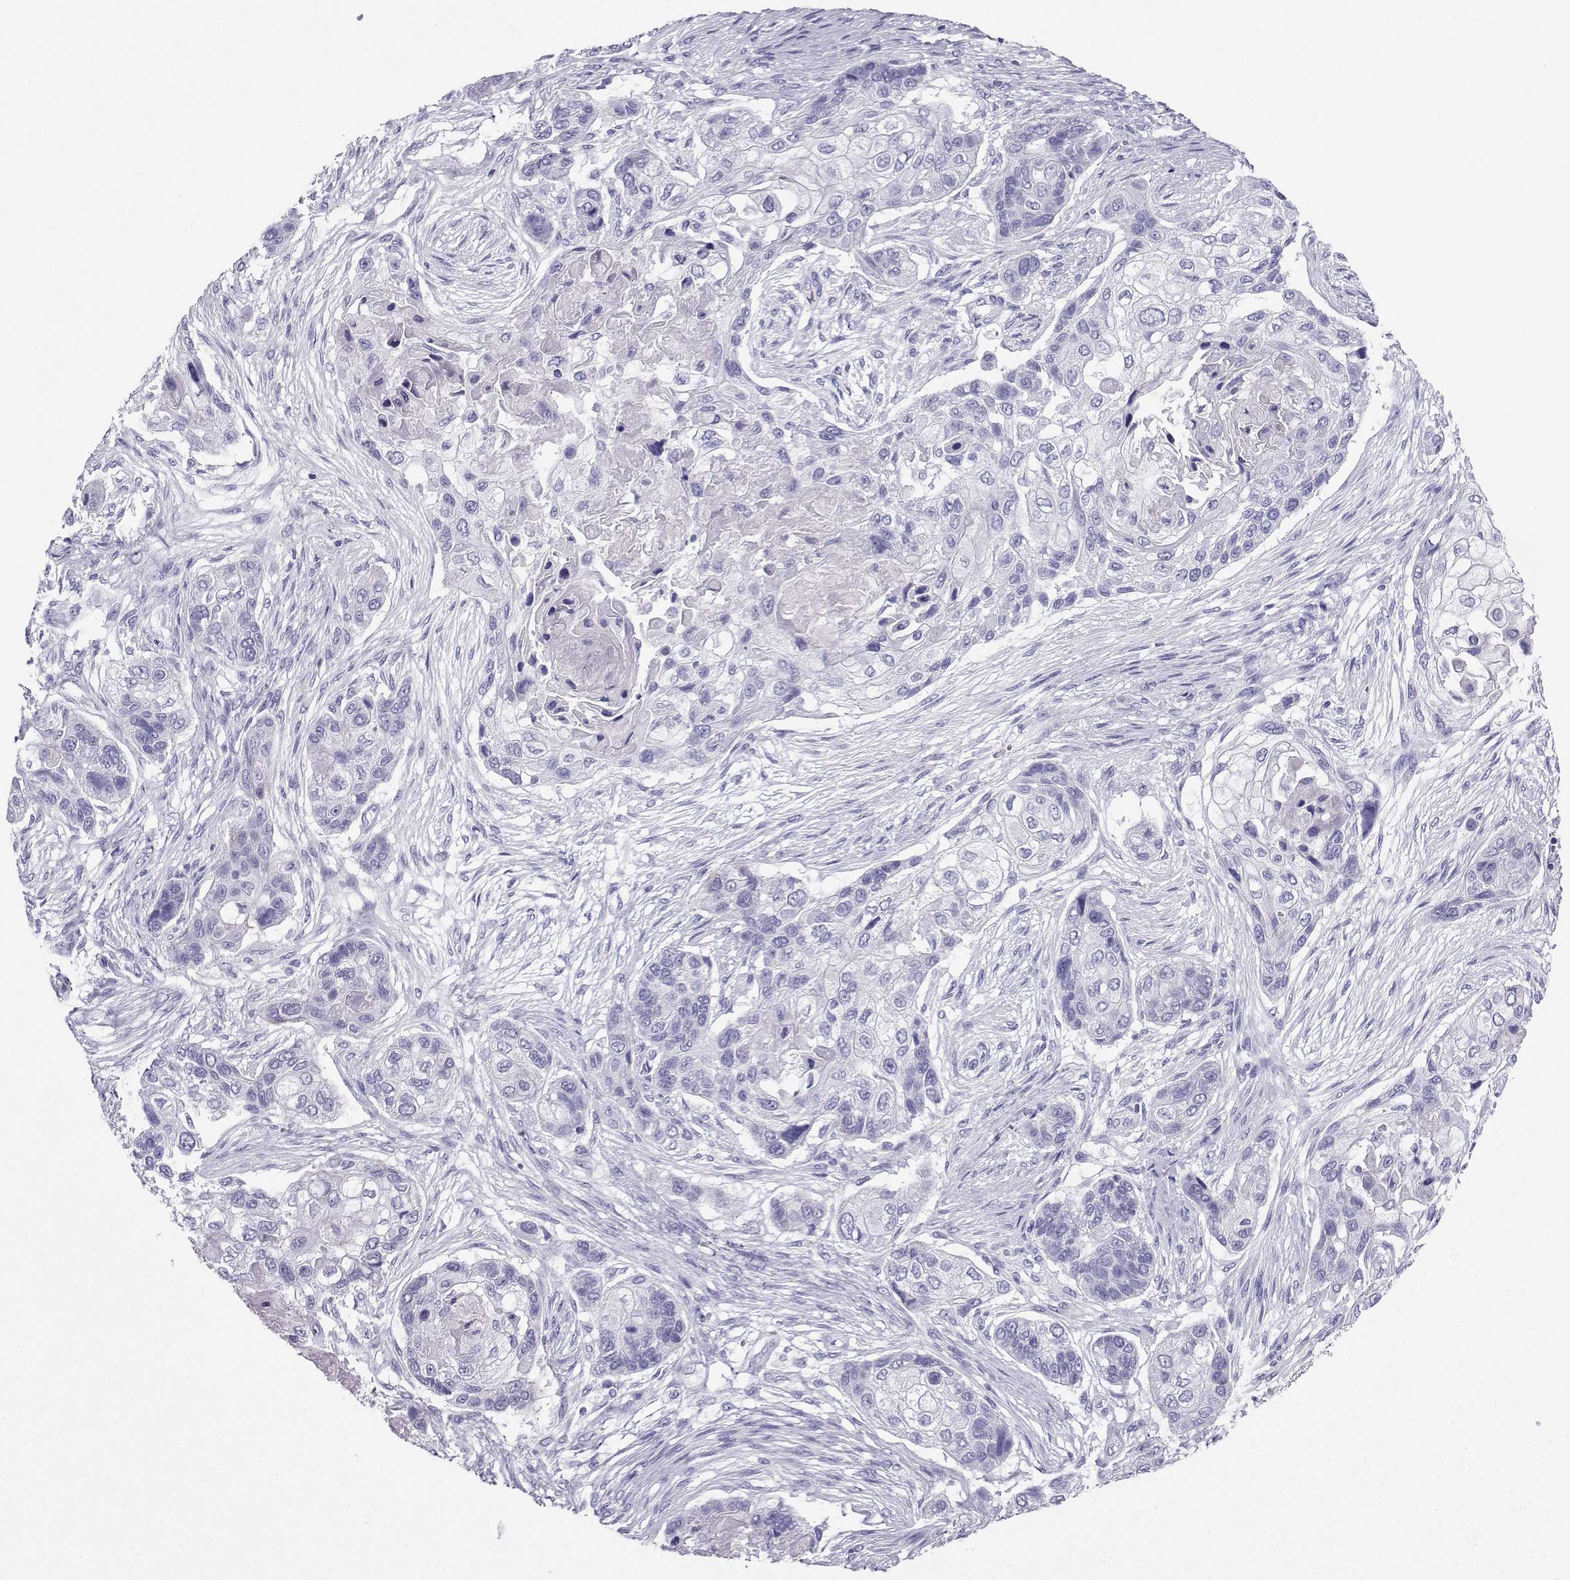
{"staining": {"intensity": "negative", "quantity": "none", "location": "none"}, "tissue": "lung cancer", "cell_type": "Tumor cells", "image_type": "cancer", "snomed": [{"axis": "morphology", "description": "Squamous cell carcinoma, NOS"}, {"axis": "topography", "description": "Lung"}], "caption": "A micrograph of human lung cancer is negative for staining in tumor cells.", "gene": "CD109", "patient": {"sex": "male", "age": 69}}